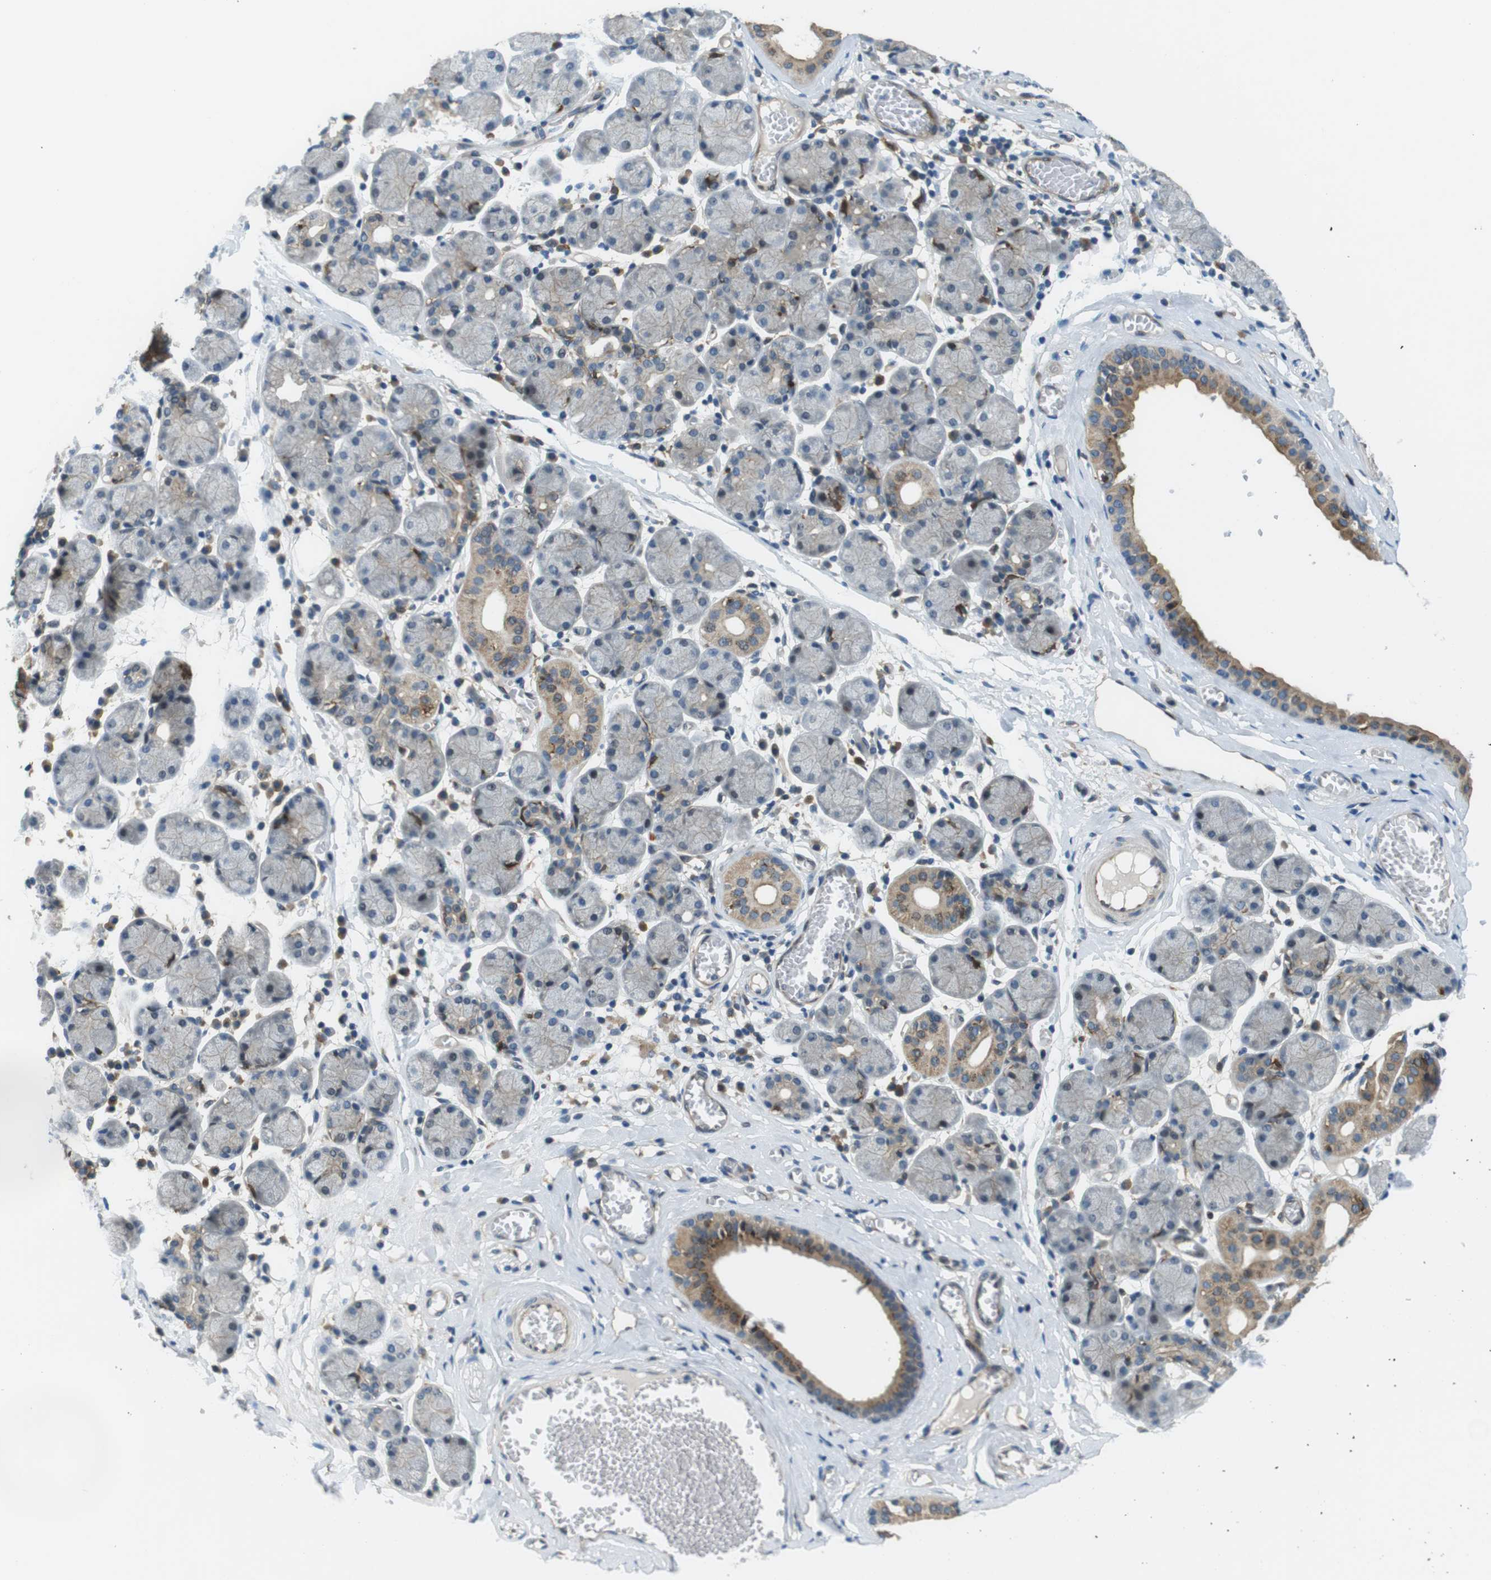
{"staining": {"intensity": "moderate", "quantity": "<25%", "location": "cytoplasmic/membranous"}, "tissue": "salivary gland", "cell_type": "Glandular cells", "image_type": "normal", "snomed": [{"axis": "morphology", "description": "Normal tissue, NOS"}, {"axis": "topography", "description": "Salivary gland"}], "caption": "Unremarkable salivary gland shows moderate cytoplasmic/membranous staining in approximately <25% of glandular cells Nuclei are stained in blue..", "gene": "PALD1", "patient": {"sex": "female", "age": 24}}